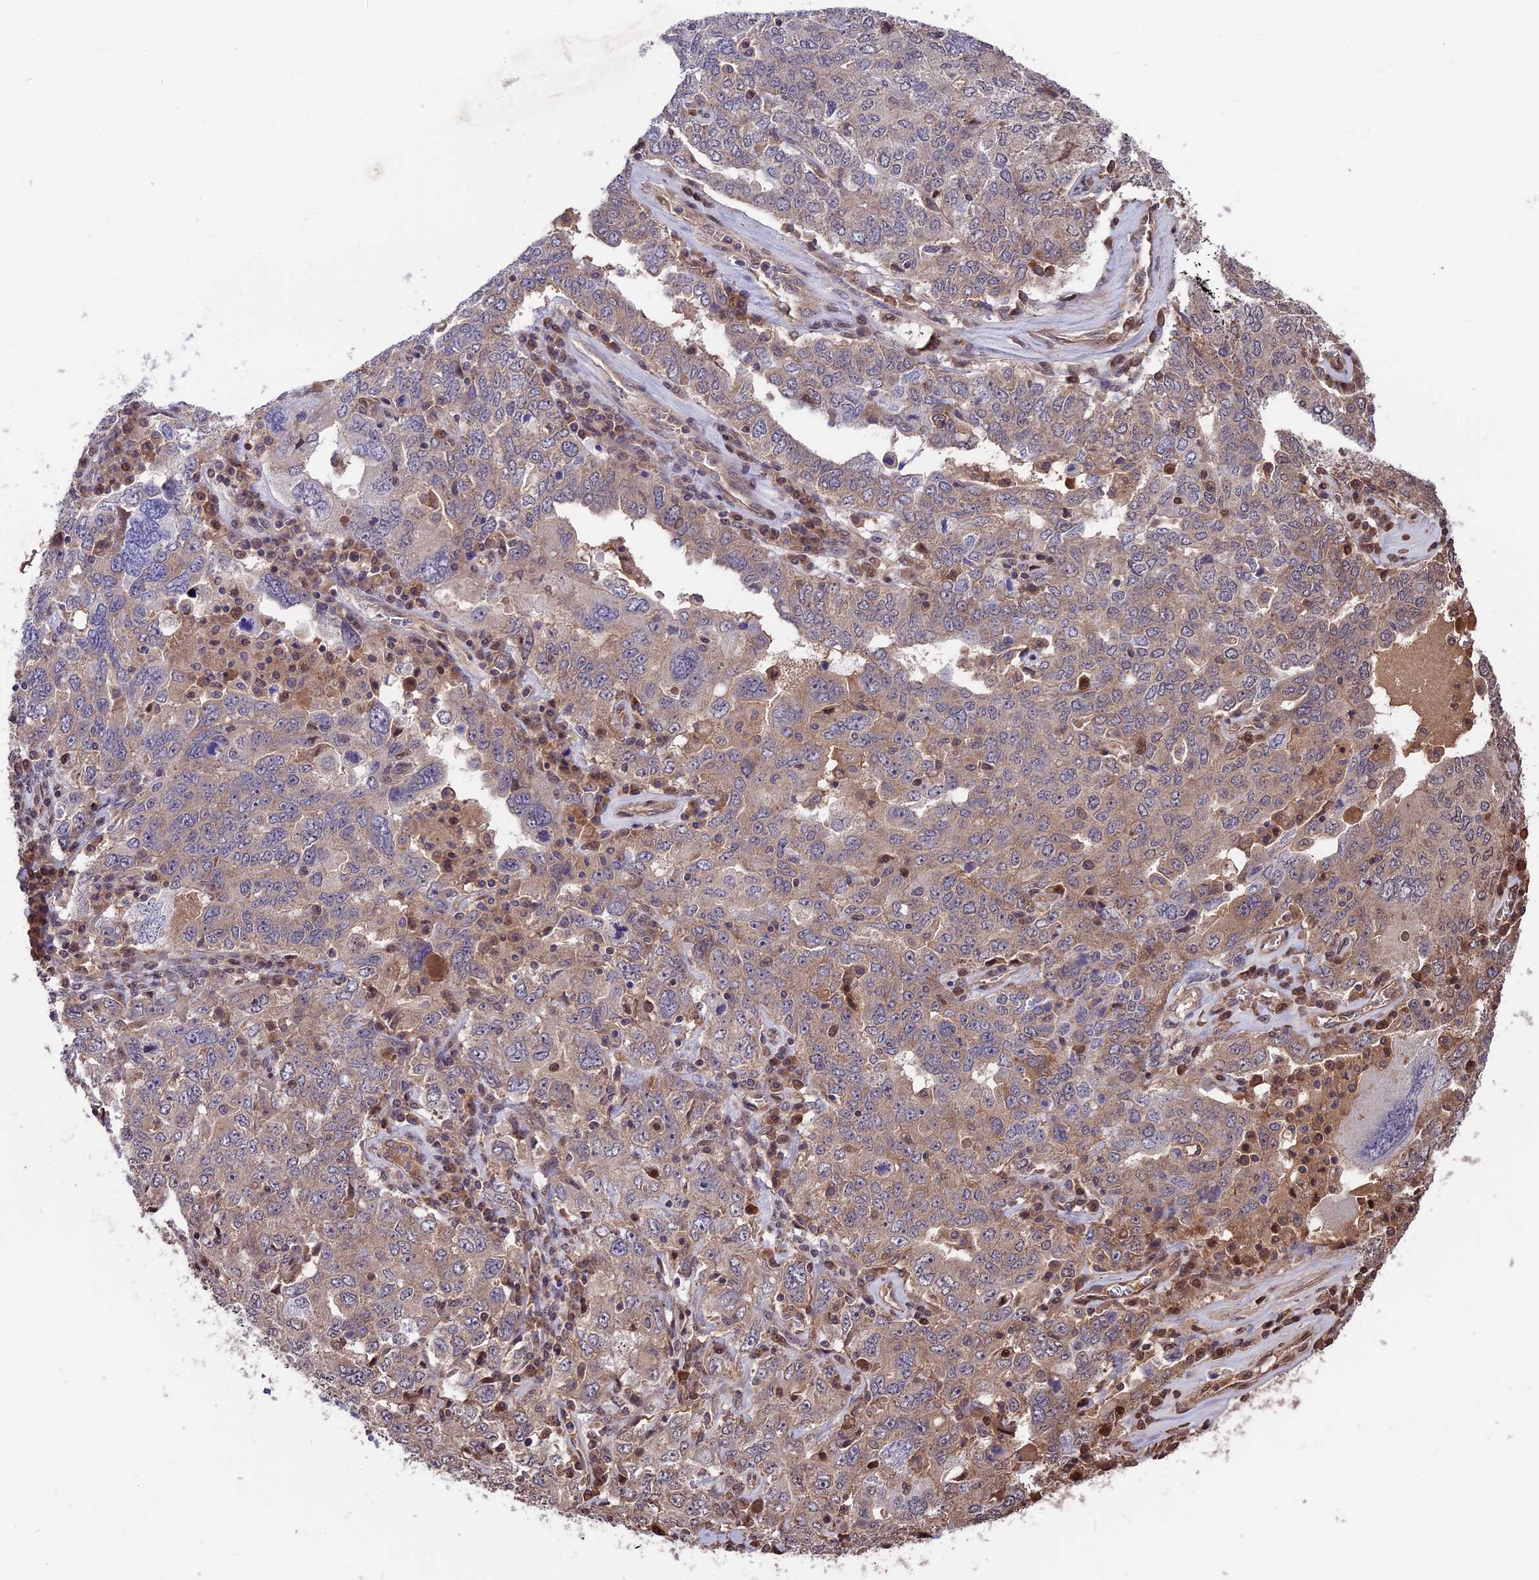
{"staining": {"intensity": "weak", "quantity": "25%-75%", "location": "cytoplasmic/membranous,nuclear"}, "tissue": "ovarian cancer", "cell_type": "Tumor cells", "image_type": "cancer", "snomed": [{"axis": "morphology", "description": "Carcinoma, endometroid"}, {"axis": "topography", "description": "Ovary"}], "caption": "DAB immunohistochemical staining of endometroid carcinoma (ovarian) shows weak cytoplasmic/membranous and nuclear protein staining in approximately 25%-75% of tumor cells.", "gene": "ZNF598", "patient": {"sex": "female", "age": 62}}